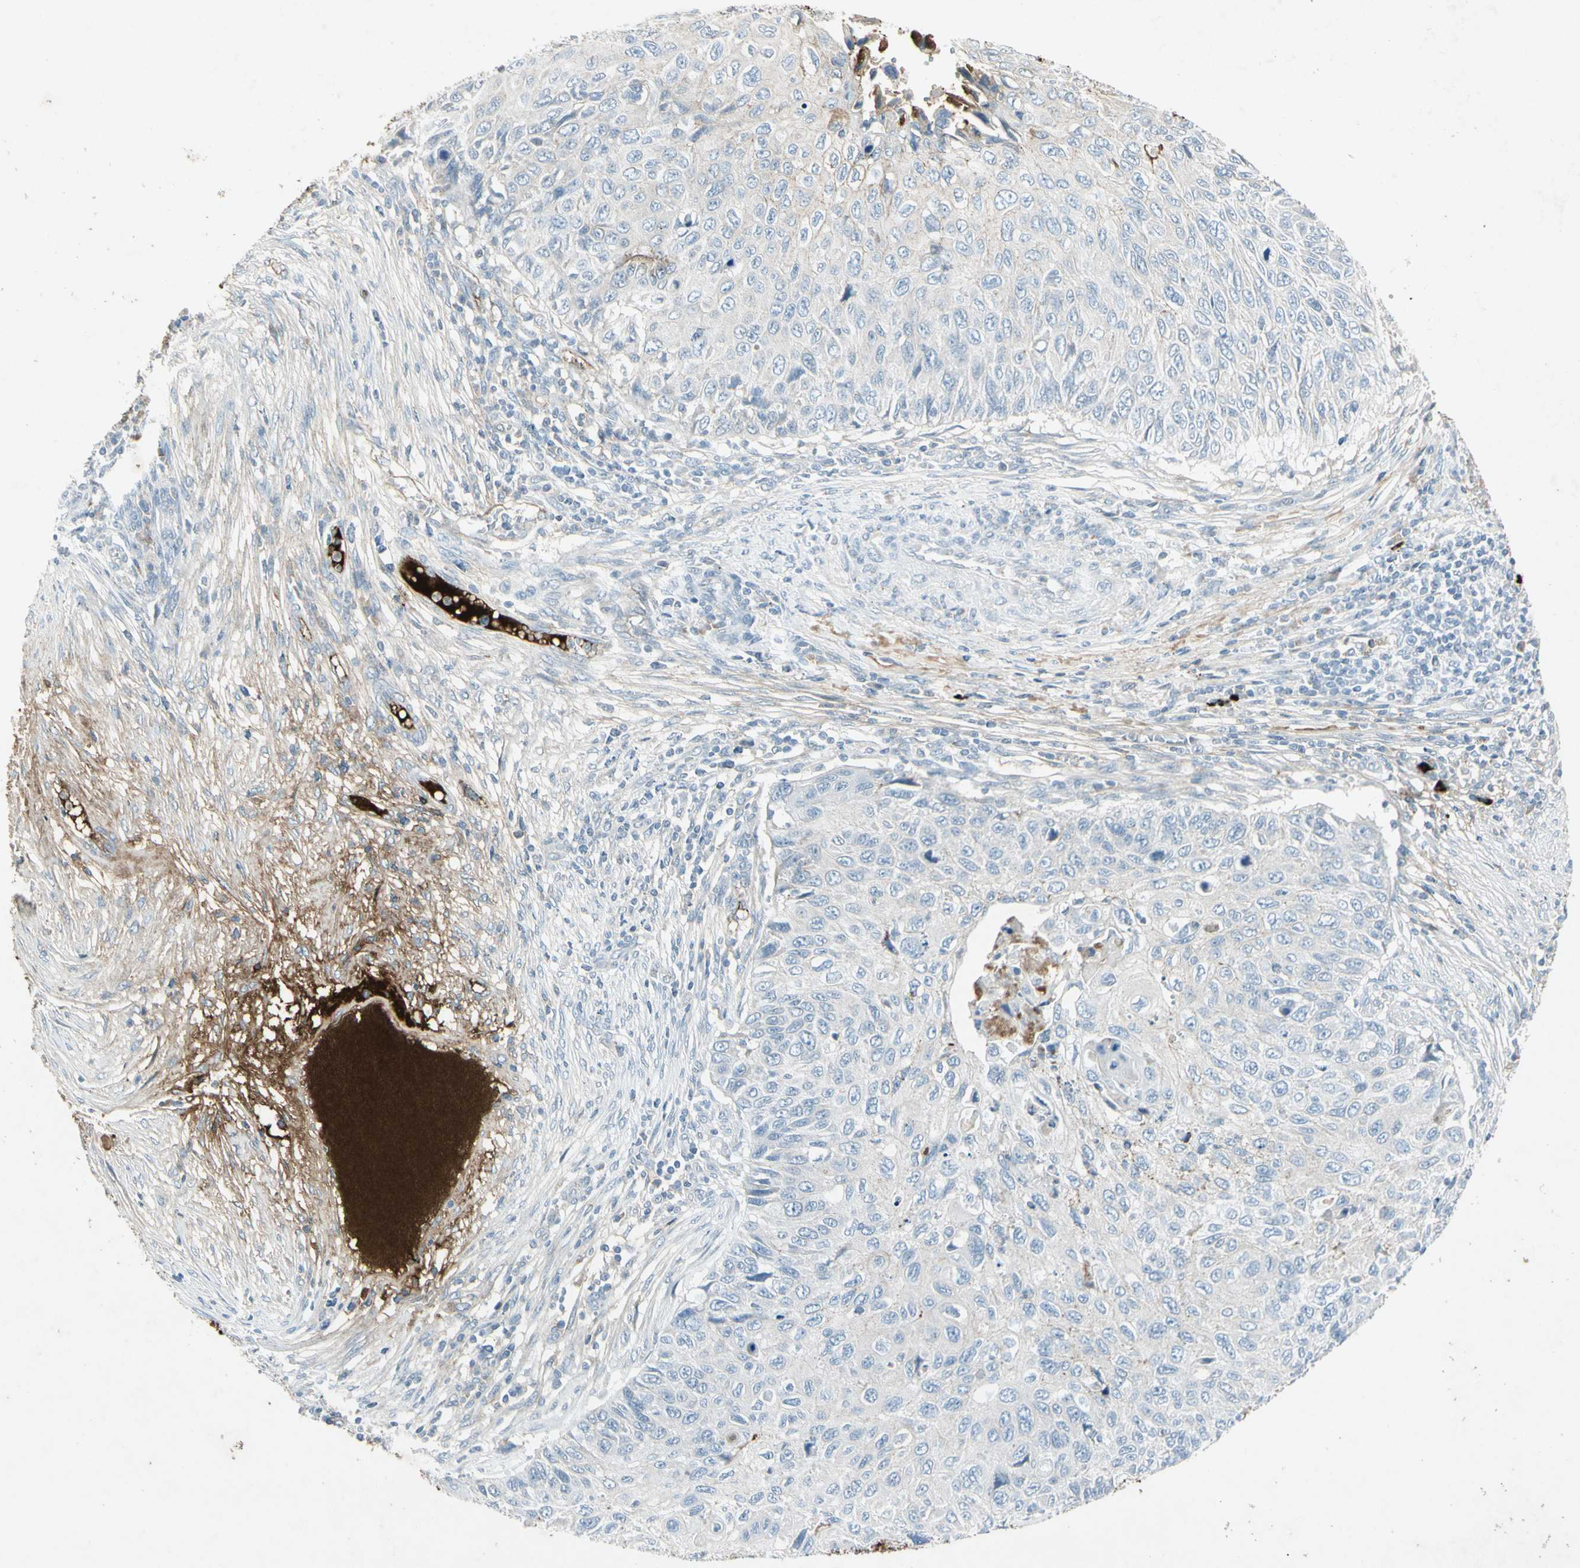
{"staining": {"intensity": "negative", "quantity": "none", "location": "none"}, "tissue": "cervical cancer", "cell_type": "Tumor cells", "image_type": "cancer", "snomed": [{"axis": "morphology", "description": "Squamous cell carcinoma, NOS"}, {"axis": "topography", "description": "Cervix"}], "caption": "An IHC micrograph of cervical cancer (squamous cell carcinoma) is shown. There is no staining in tumor cells of cervical cancer (squamous cell carcinoma).", "gene": "IGHM", "patient": {"sex": "female", "age": 70}}